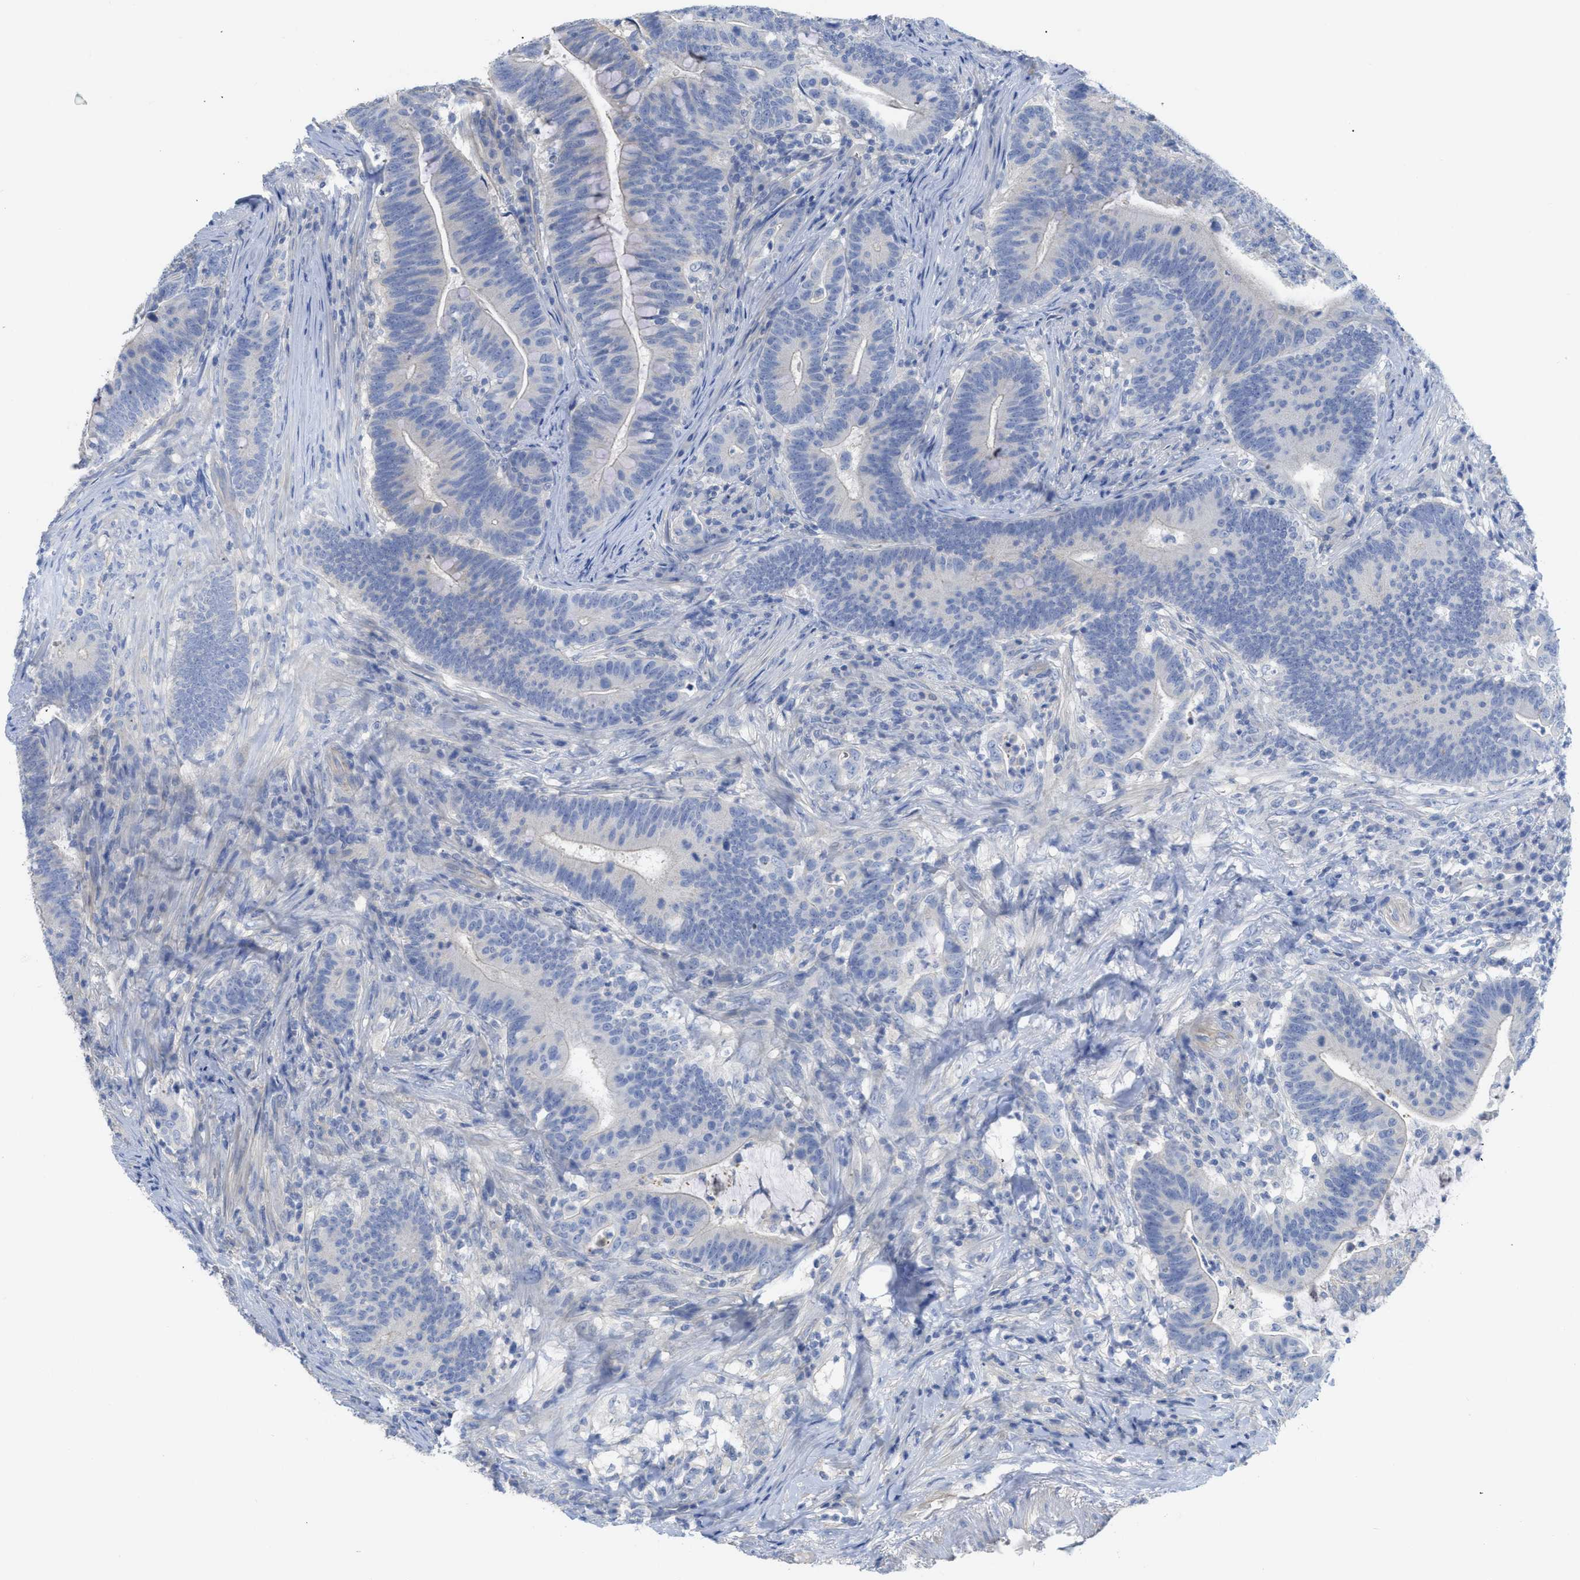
{"staining": {"intensity": "negative", "quantity": "none", "location": "none"}, "tissue": "colorectal cancer", "cell_type": "Tumor cells", "image_type": "cancer", "snomed": [{"axis": "morphology", "description": "Normal tissue, NOS"}, {"axis": "morphology", "description": "Adenocarcinoma, NOS"}, {"axis": "topography", "description": "Colon"}], "caption": "Immunohistochemical staining of colorectal cancer exhibits no significant positivity in tumor cells. The staining was performed using DAB (3,3'-diaminobenzidine) to visualize the protein expression in brown, while the nuclei were stained in blue with hematoxylin (Magnification: 20x).", "gene": "MYL3", "patient": {"sex": "female", "age": 66}}